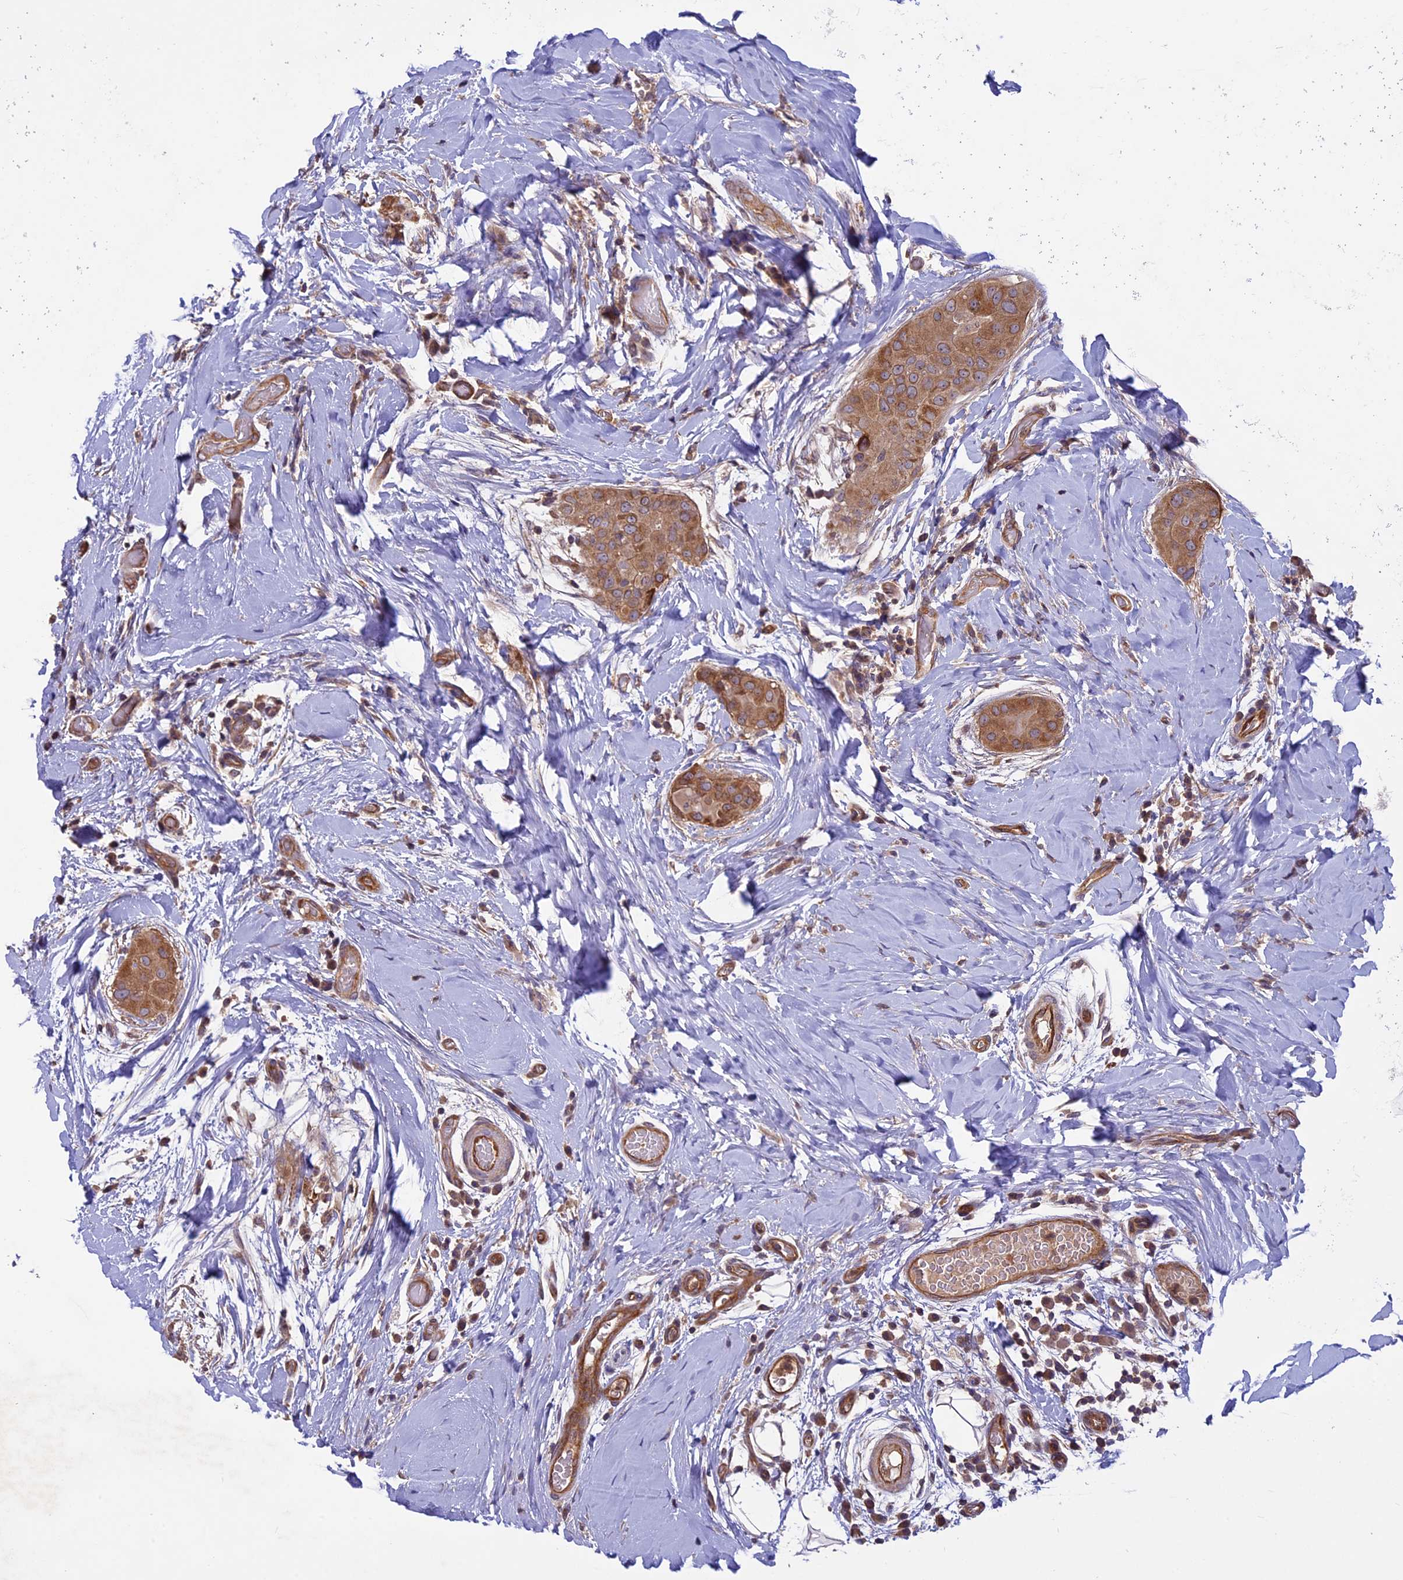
{"staining": {"intensity": "moderate", "quantity": ">75%", "location": "cytoplasmic/membranous"}, "tissue": "thyroid cancer", "cell_type": "Tumor cells", "image_type": "cancer", "snomed": [{"axis": "morphology", "description": "Papillary adenocarcinoma, NOS"}, {"axis": "topography", "description": "Thyroid gland"}], "caption": "Thyroid cancer stained for a protein (brown) exhibits moderate cytoplasmic/membranous positive expression in approximately >75% of tumor cells.", "gene": "CCDC125", "patient": {"sex": "male", "age": 33}}